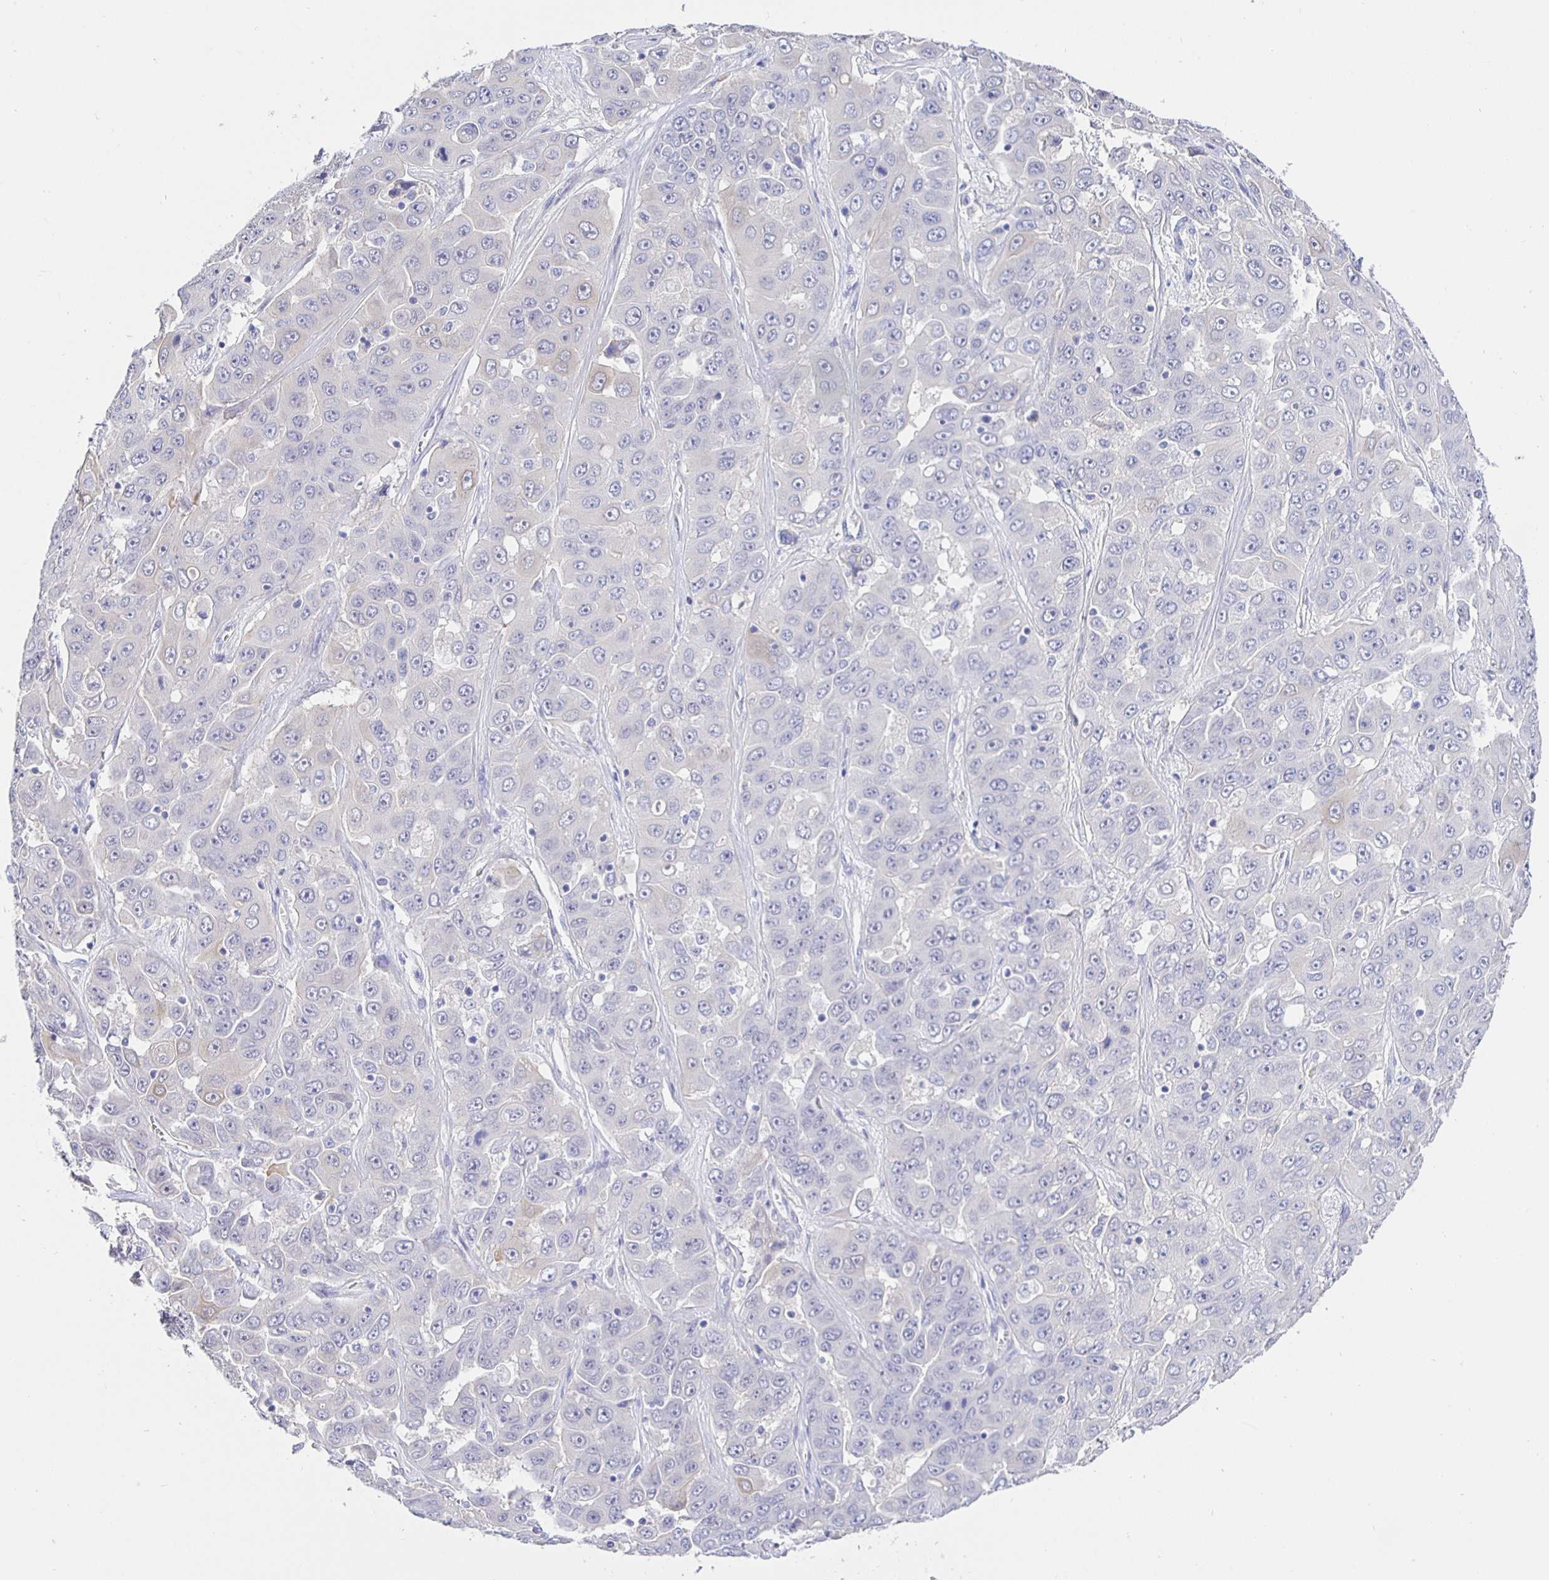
{"staining": {"intensity": "negative", "quantity": "none", "location": "none"}, "tissue": "liver cancer", "cell_type": "Tumor cells", "image_type": "cancer", "snomed": [{"axis": "morphology", "description": "Cholangiocarcinoma"}, {"axis": "topography", "description": "Liver"}], "caption": "Tumor cells show no significant positivity in liver cholangiocarcinoma. (DAB (3,3'-diaminobenzidine) immunohistochemistry (IHC), high magnification).", "gene": "HSPA4L", "patient": {"sex": "female", "age": 52}}